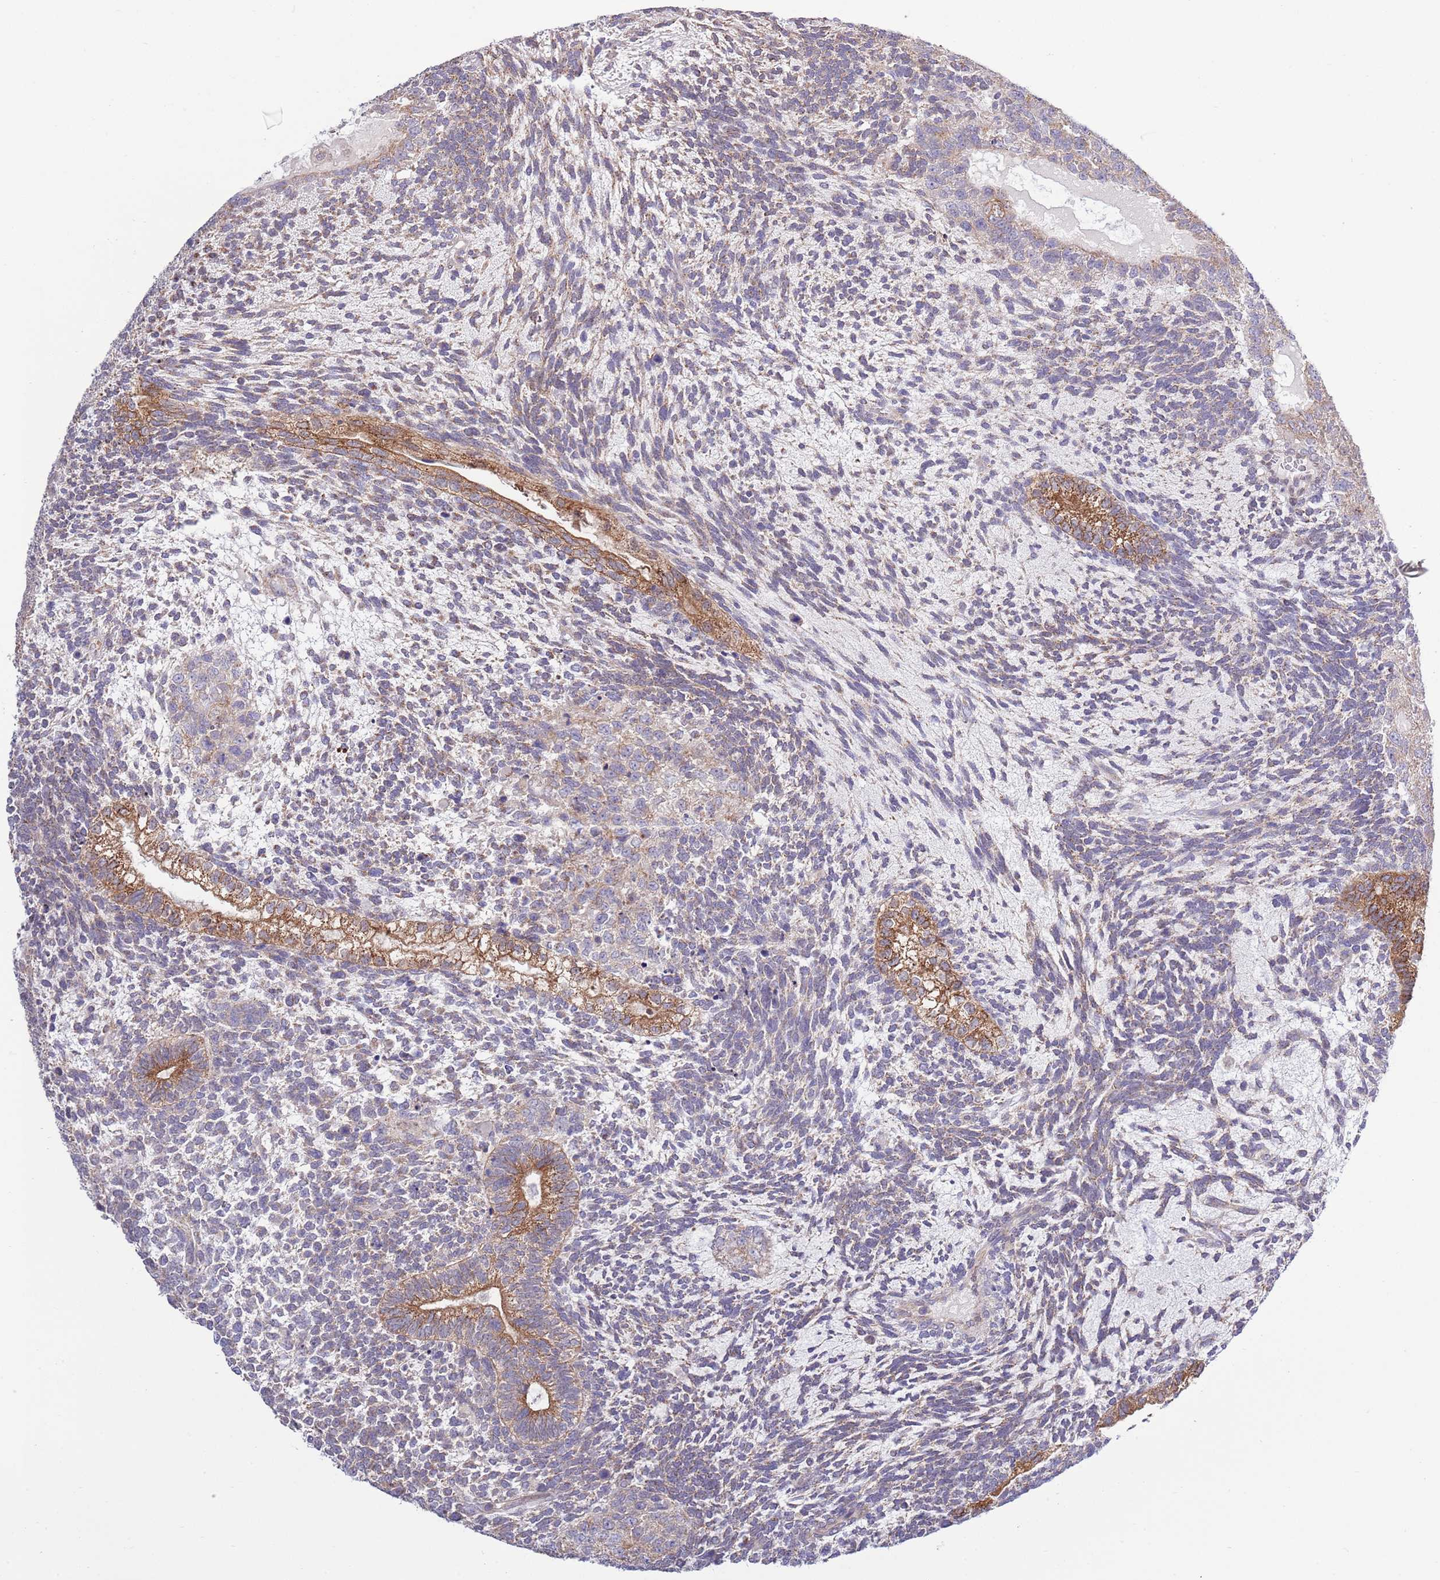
{"staining": {"intensity": "moderate", "quantity": "25%-75%", "location": "cytoplasmic/membranous"}, "tissue": "testis cancer", "cell_type": "Tumor cells", "image_type": "cancer", "snomed": [{"axis": "morphology", "description": "Carcinoma, Embryonal, NOS"}, {"axis": "topography", "description": "Testis"}], "caption": "A photomicrograph of testis cancer stained for a protein demonstrates moderate cytoplasmic/membranous brown staining in tumor cells.", "gene": "ARL2BP", "patient": {"sex": "male", "age": 23}}